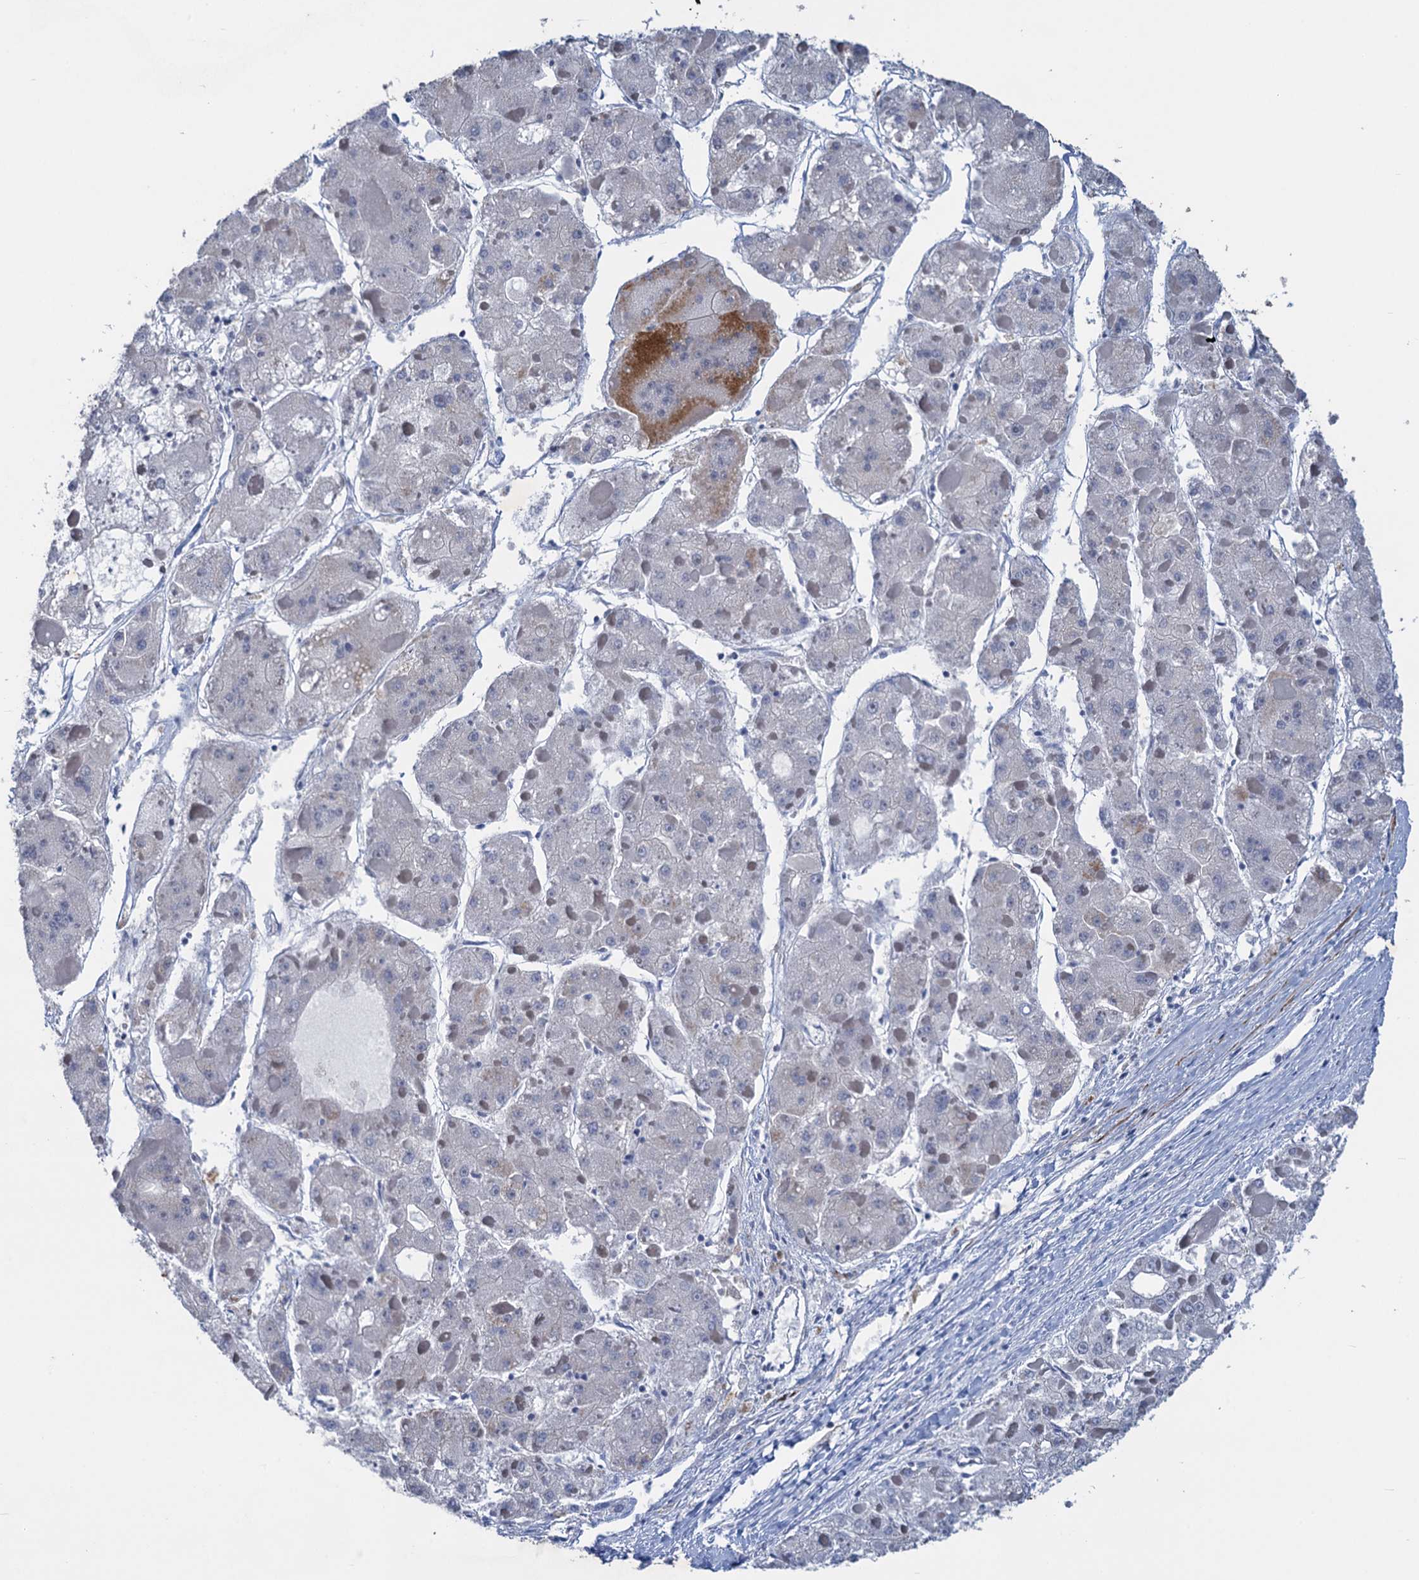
{"staining": {"intensity": "negative", "quantity": "none", "location": "none"}, "tissue": "liver cancer", "cell_type": "Tumor cells", "image_type": "cancer", "snomed": [{"axis": "morphology", "description": "Carcinoma, Hepatocellular, NOS"}, {"axis": "topography", "description": "Liver"}], "caption": "A high-resolution histopathology image shows IHC staining of liver cancer (hepatocellular carcinoma), which demonstrates no significant staining in tumor cells.", "gene": "ESYT3", "patient": {"sex": "female", "age": 73}}